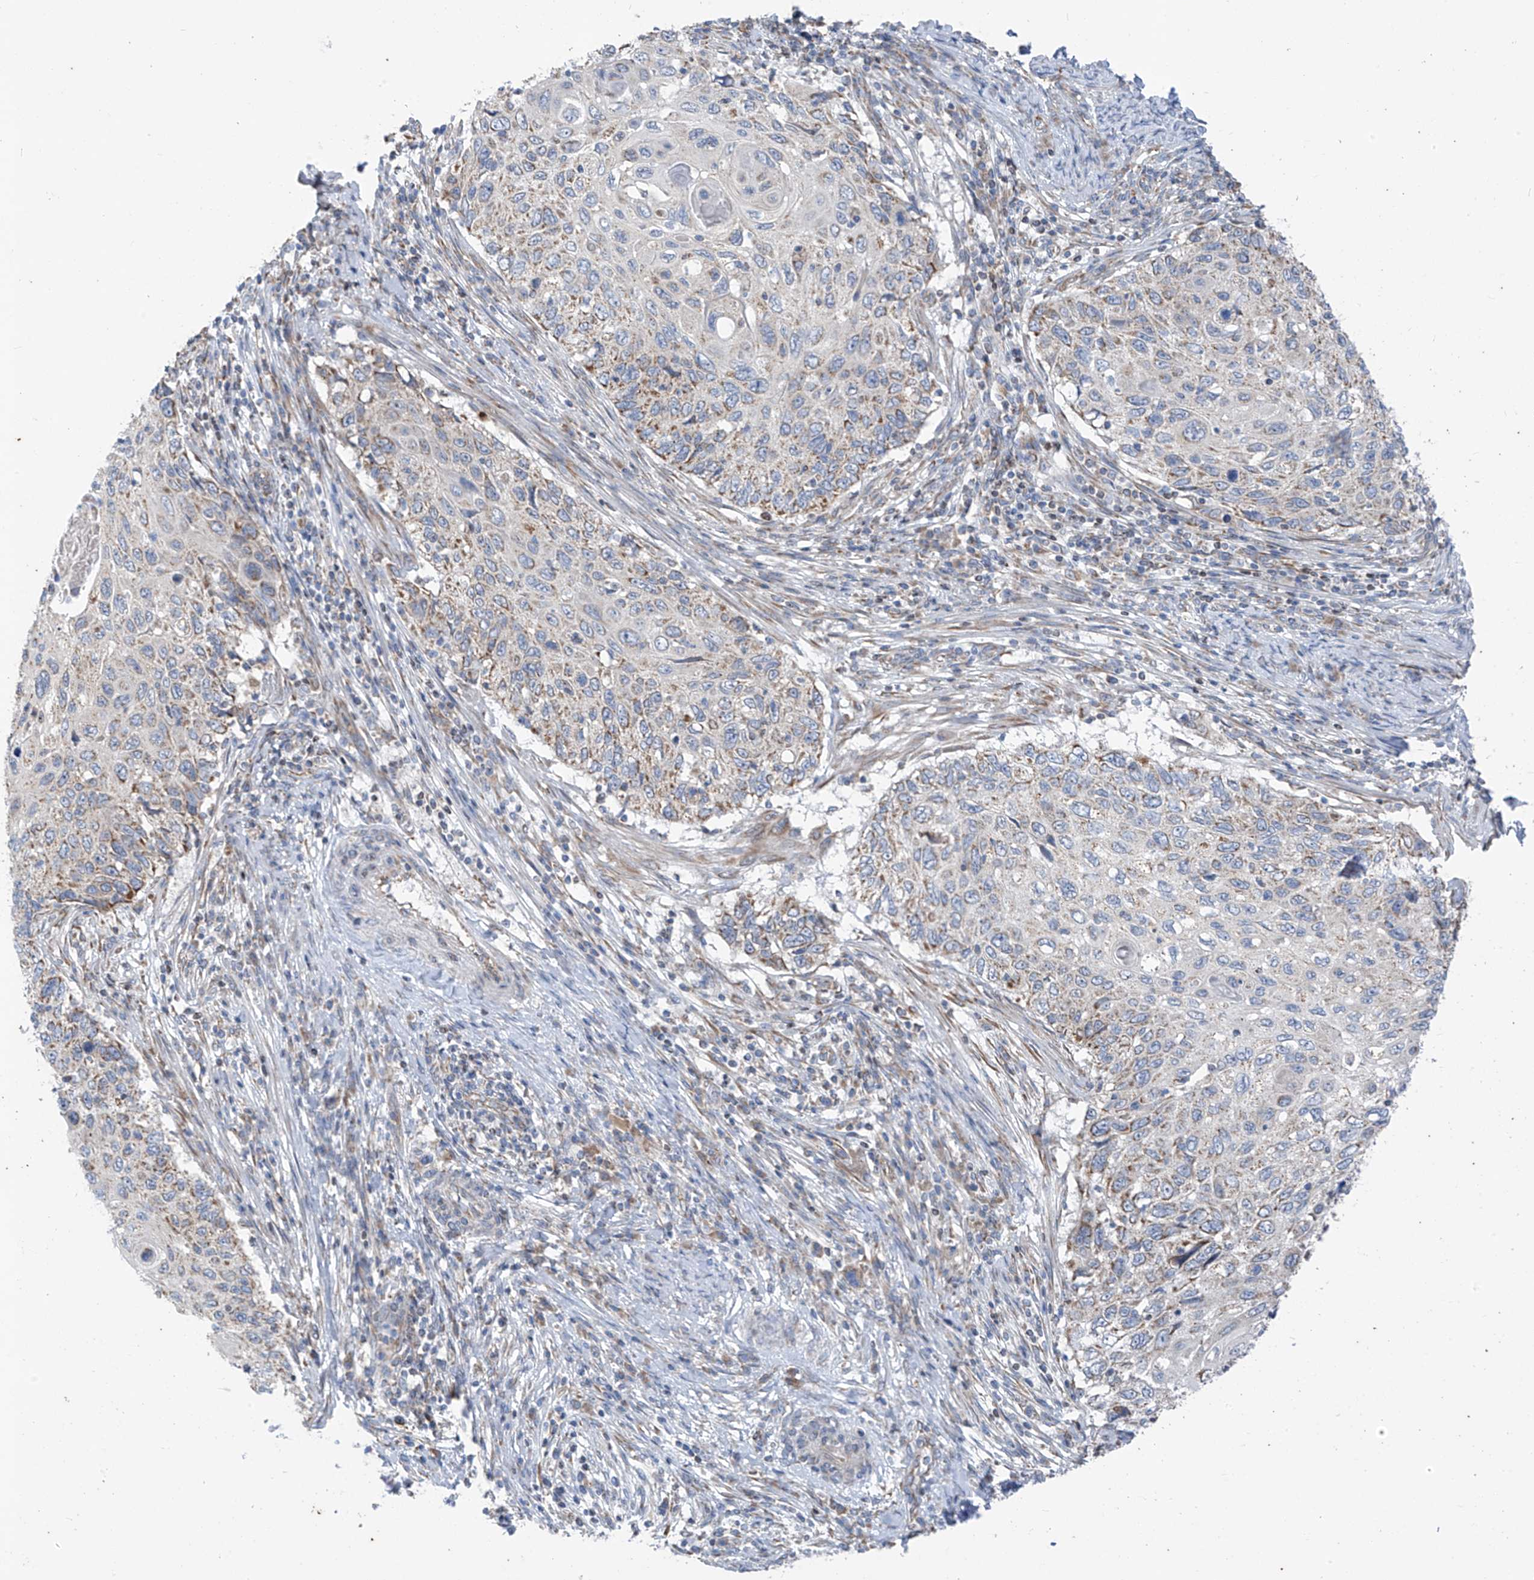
{"staining": {"intensity": "weak", "quantity": ">75%", "location": "cytoplasmic/membranous"}, "tissue": "cervical cancer", "cell_type": "Tumor cells", "image_type": "cancer", "snomed": [{"axis": "morphology", "description": "Squamous cell carcinoma, NOS"}, {"axis": "topography", "description": "Cervix"}], "caption": "Cervical cancer stained with DAB (3,3'-diaminobenzidine) IHC exhibits low levels of weak cytoplasmic/membranous expression in approximately >75% of tumor cells.", "gene": "EOMES", "patient": {"sex": "female", "age": 70}}